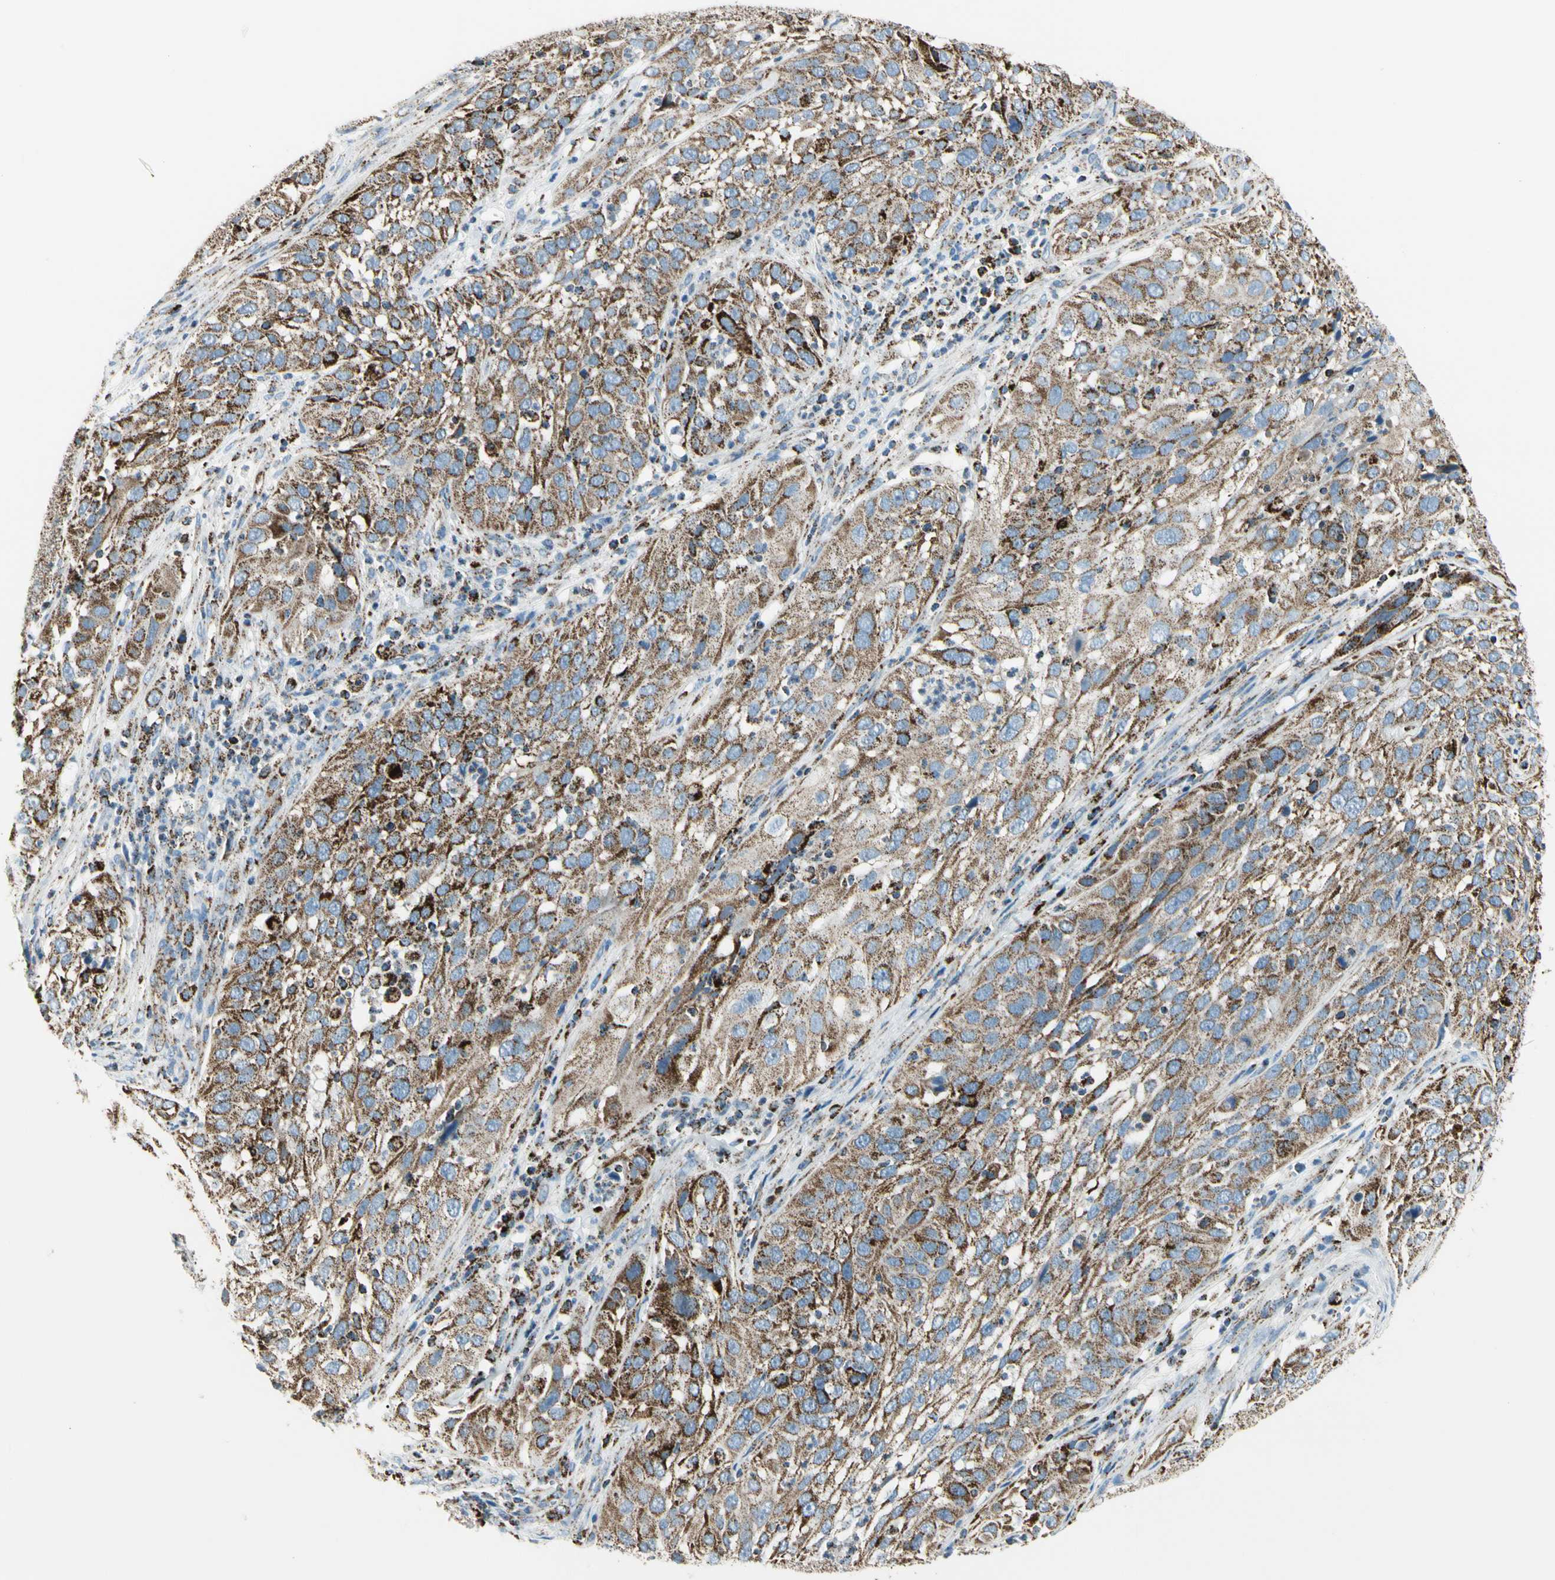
{"staining": {"intensity": "moderate", "quantity": ">75%", "location": "cytoplasmic/membranous"}, "tissue": "cervical cancer", "cell_type": "Tumor cells", "image_type": "cancer", "snomed": [{"axis": "morphology", "description": "Squamous cell carcinoma, NOS"}, {"axis": "topography", "description": "Cervix"}], "caption": "Protein staining of cervical cancer tissue reveals moderate cytoplasmic/membranous positivity in about >75% of tumor cells.", "gene": "ME2", "patient": {"sex": "female", "age": 32}}